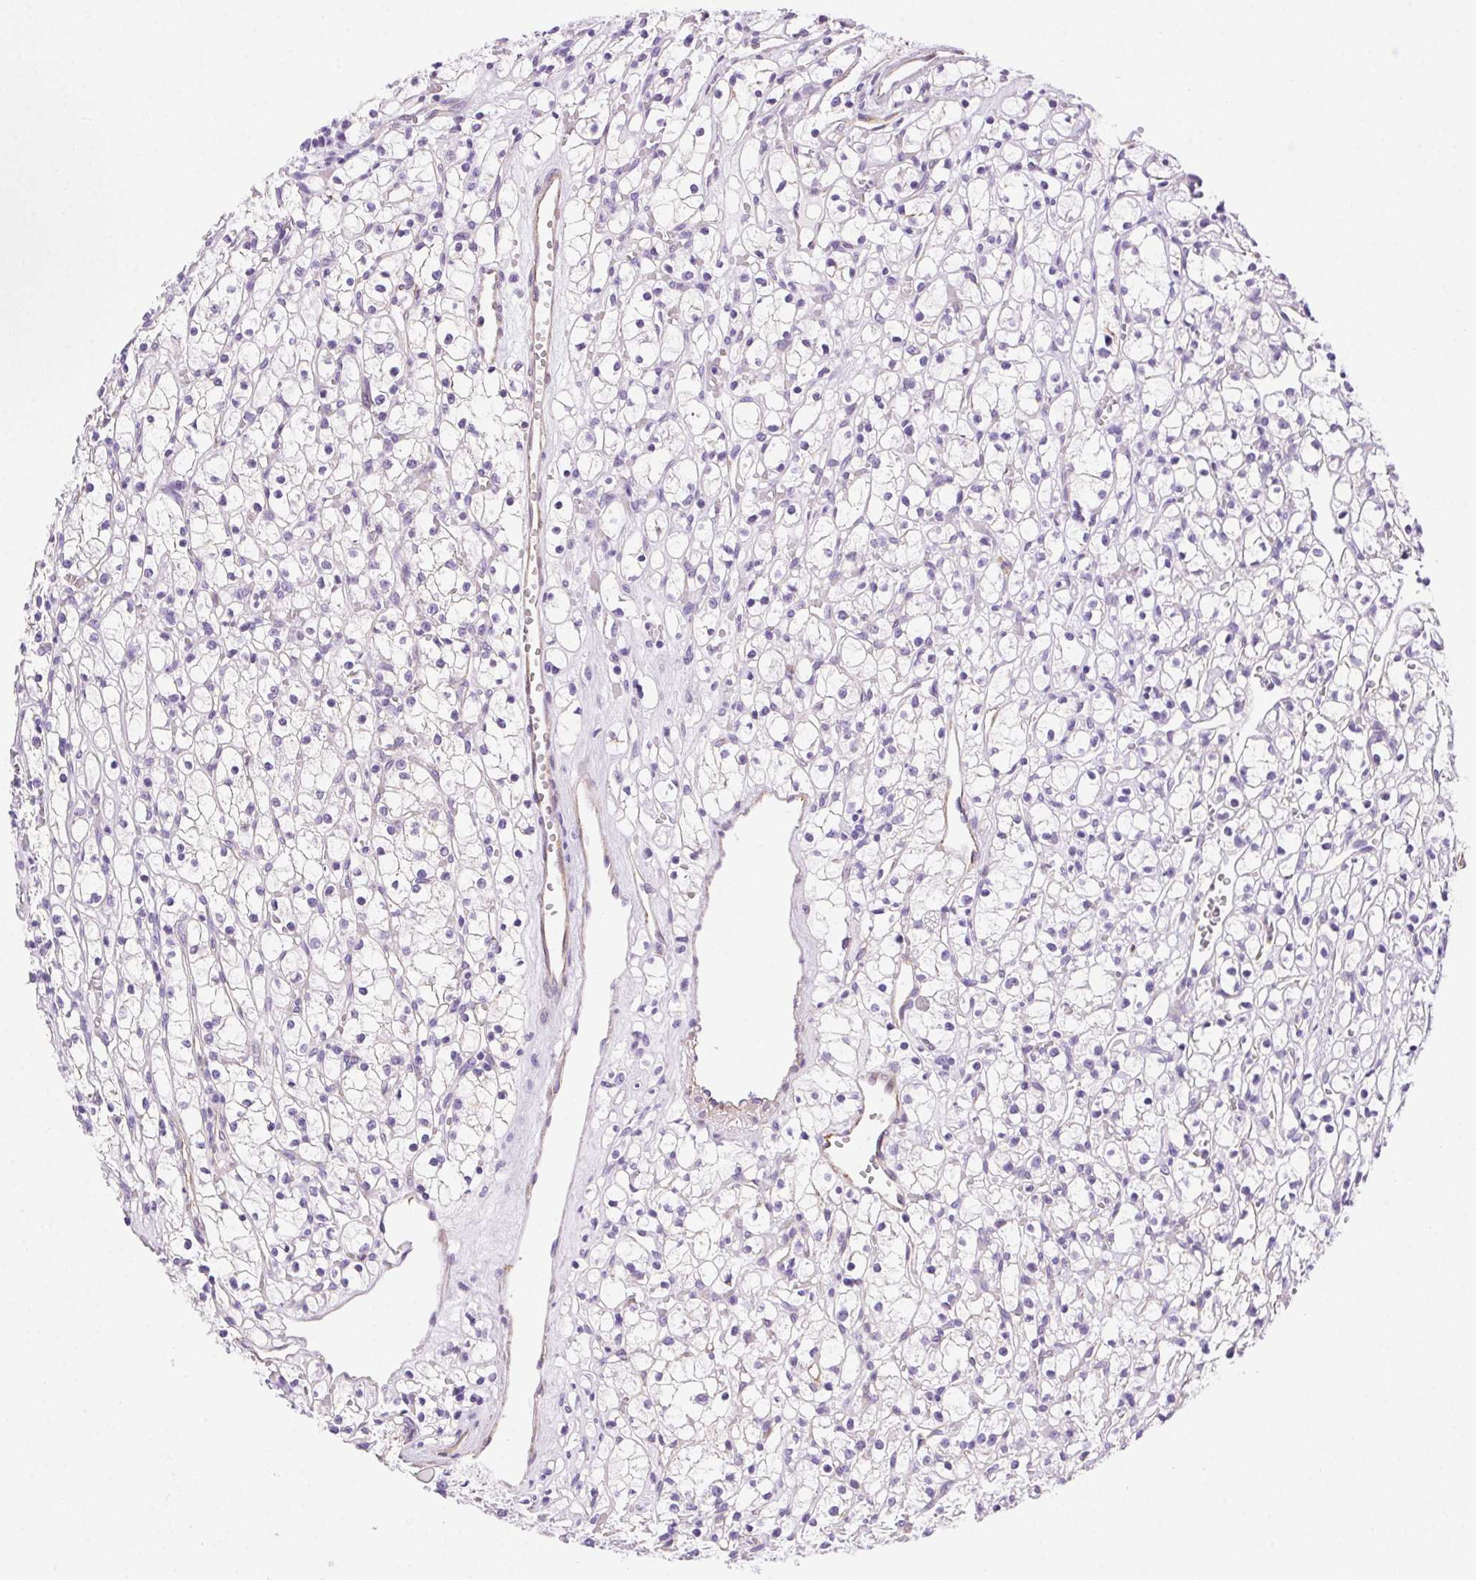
{"staining": {"intensity": "negative", "quantity": "none", "location": "none"}, "tissue": "renal cancer", "cell_type": "Tumor cells", "image_type": "cancer", "snomed": [{"axis": "morphology", "description": "Adenocarcinoma, NOS"}, {"axis": "topography", "description": "Kidney"}], "caption": "Immunohistochemistry photomicrograph of neoplastic tissue: human renal cancer (adenocarcinoma) stained with DAB (3,3'-diaminobenzidine) reveals no significant protein positivity in tumor cells.", "gene": "SHCBP1L", "patient": {"sex": "female", "age": 59}}